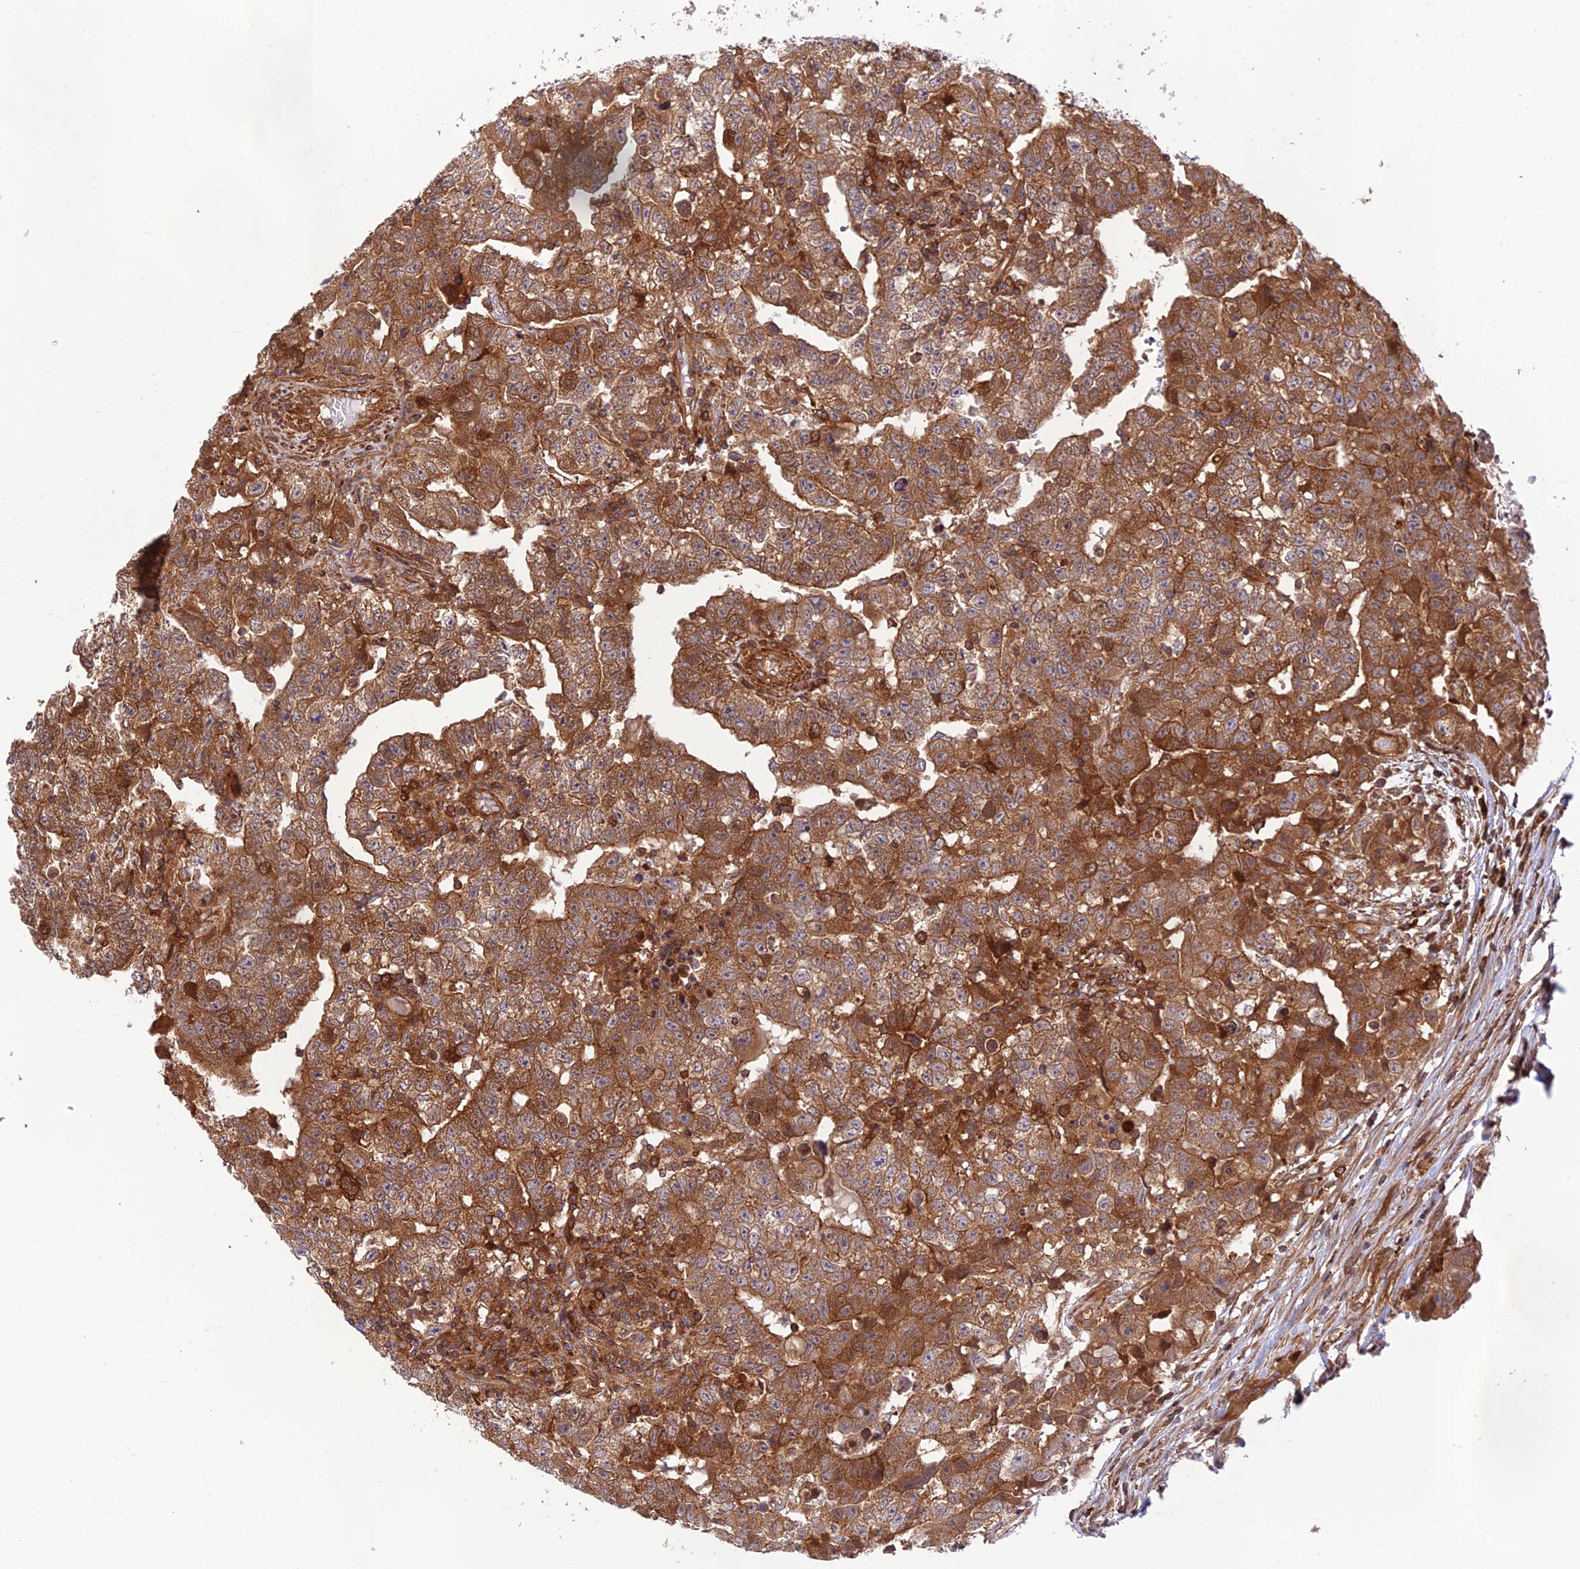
{"staining": {"intensity": "strong", "quantity": ">75%", "location": "cytoplasmic/membranous"}, "tissue": "testis cancer", "cell_type": "Tumor cells", "image_type": "cancer", "snomed": [{"axis": "morphology", "description": "Carcinoma, Embryonal, NOS"}, {"axis": "topography", "description": "Testis"}], "caption": "Embryonal carcinoma (testis) tissue exhibits strong cytoplasmic/membranous staining in about >75% of tumor cells, visualized by immunohistochemistry.", "gene": "EVI5L", "patient": {"sex": "male", "age": 25}}